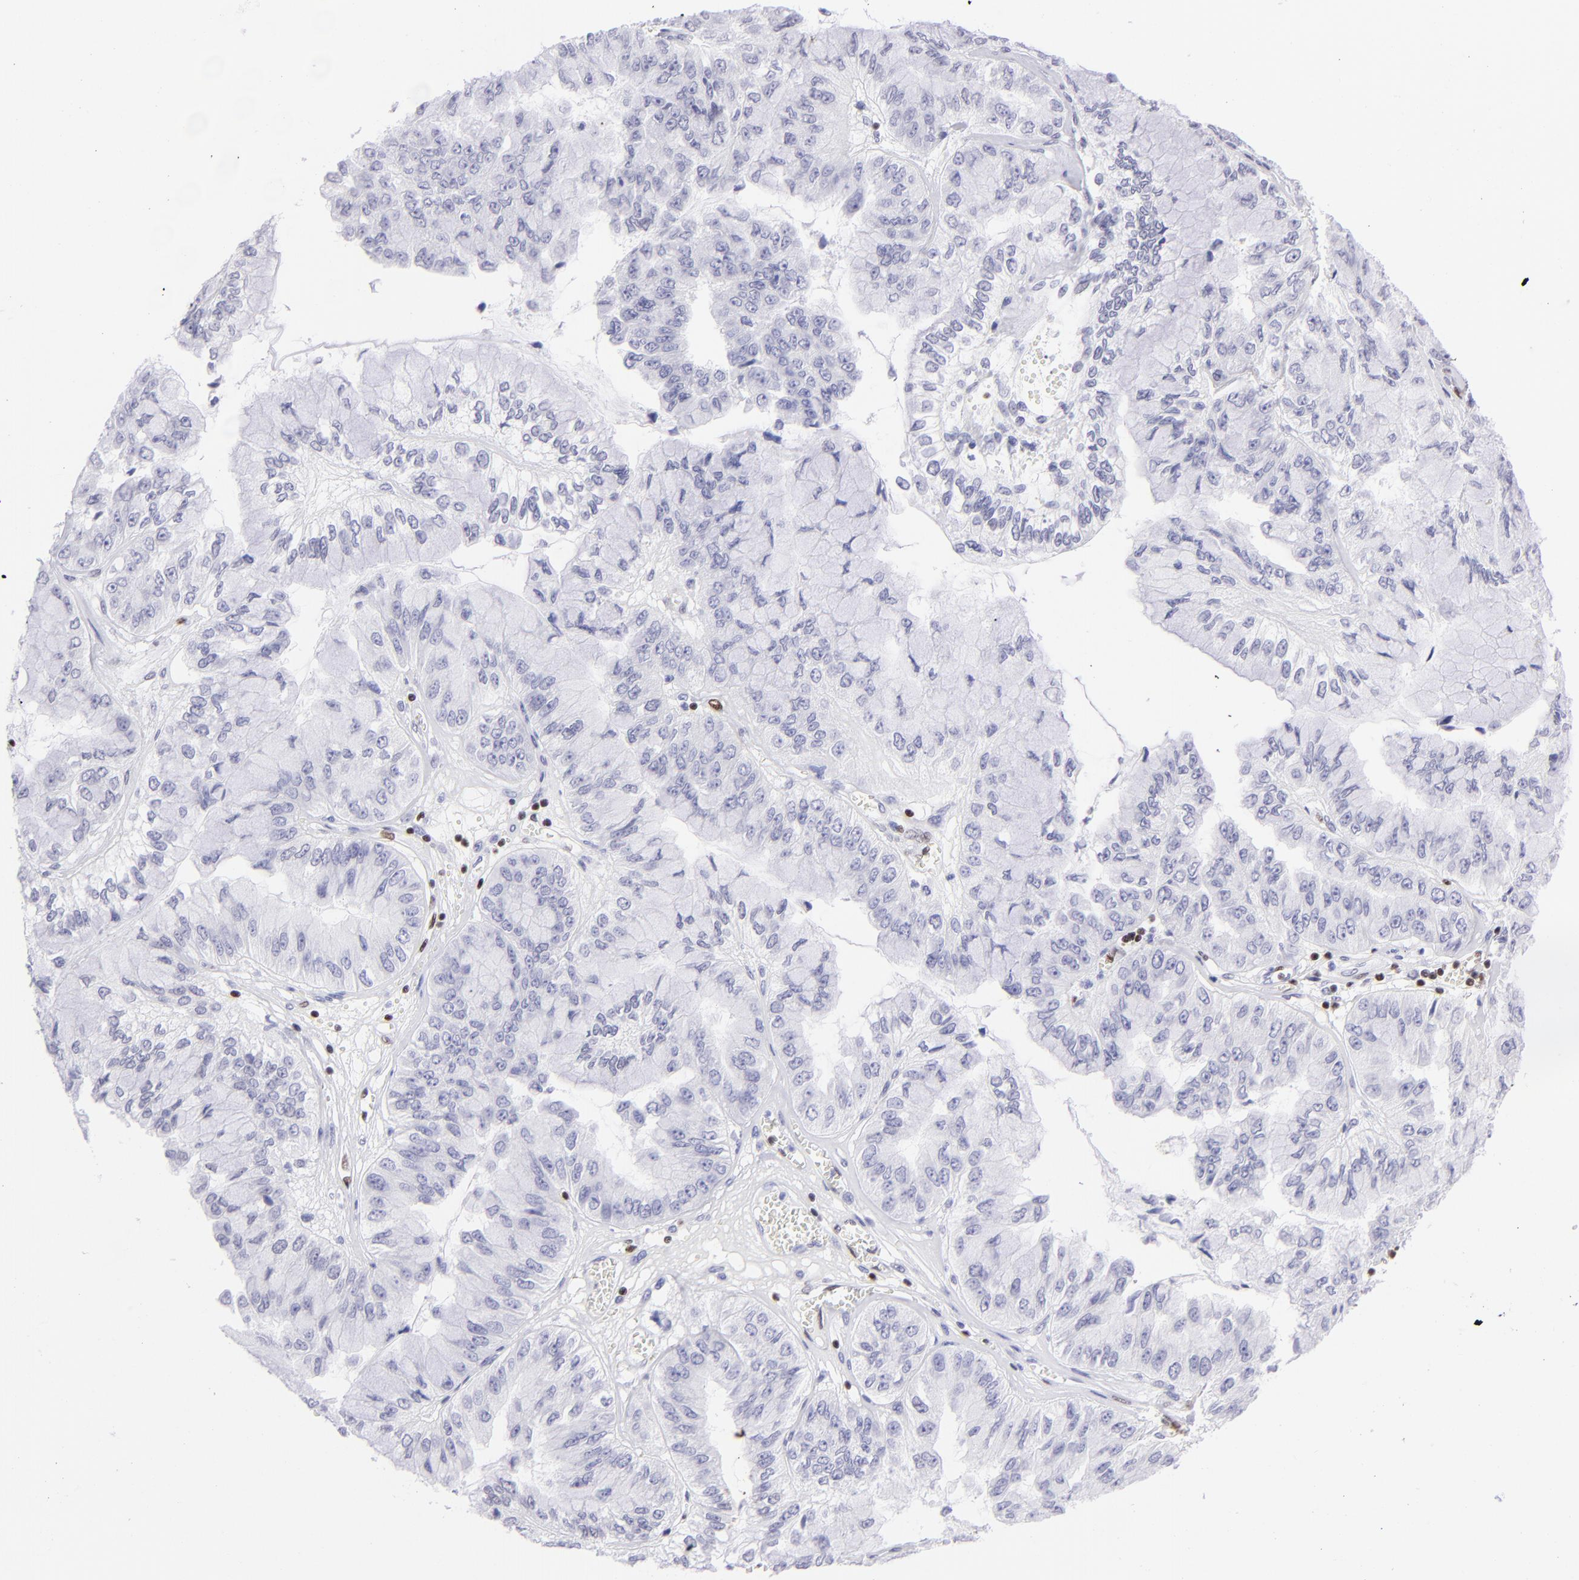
{"staining": {"intensity": "negative", "quantity": "none", "location": "none"}, "tissue": "liver cancer", "cell_type": "Tumor cells", "image_type": "cancer", "snomed": [{"axis": "morphology", "description": "Cholangiocarcinoma"}, {"axis": "topography", "description": "Liver"}], "caption": "Tumor cells show no significant staining in liver cholangiocarcinoma.", "gene": "ETS1", "patient": {"sex": "female", "age": 79}}